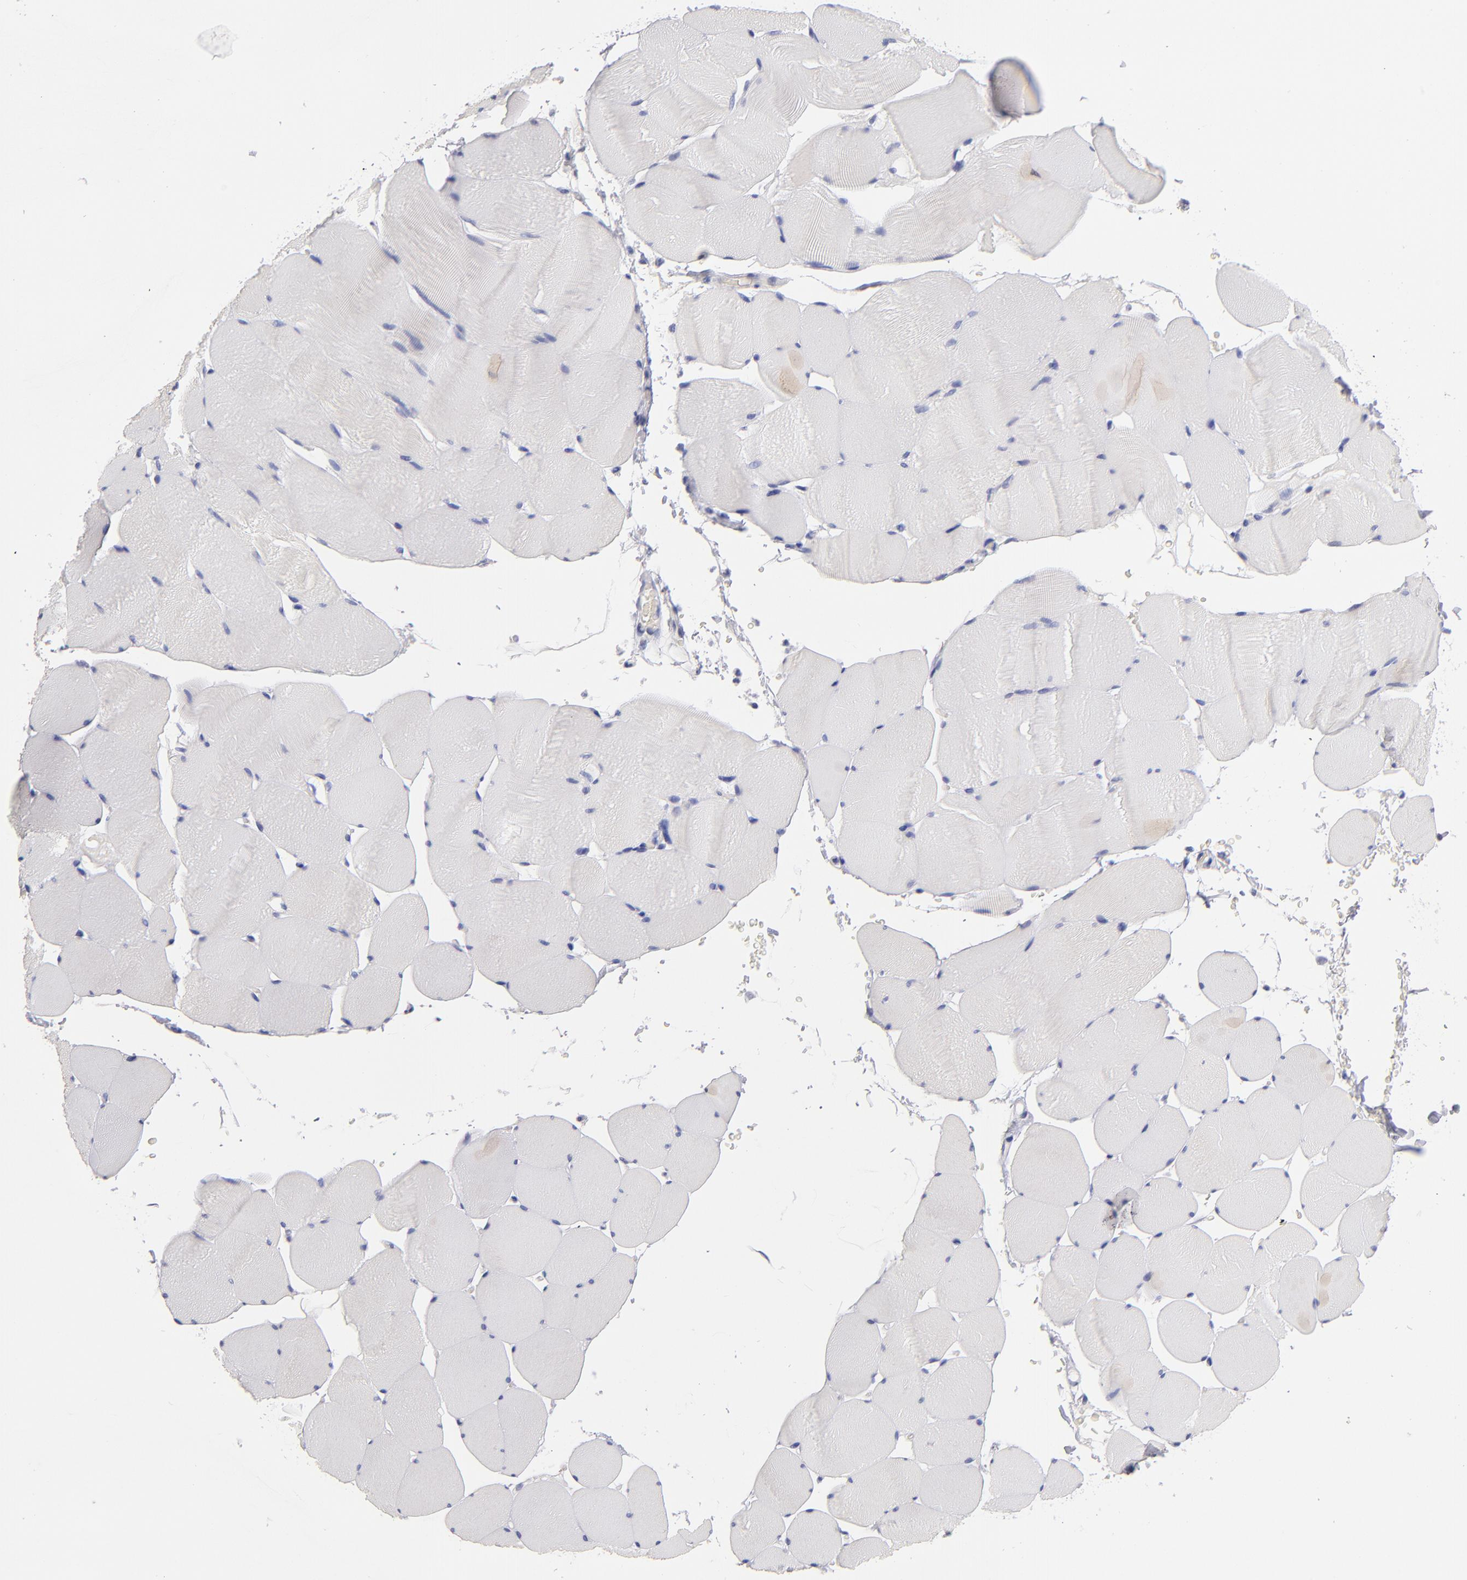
{"staining": {"intensity": "weak", "quantity": "<25%", "location": "cytoplasmic/membranous"}, "tissue": "skeletal muscle", "cell_type": "Myocytes", "image_type": "normal", "snomed": [{"axis": "morphology", "description": "Normal tissue, NOS"}, {"axis": "topography", "description": "Skeletal muscle"}], "caption": "Micrograph shows no significant protein positivity in myocytes of unremarkable skeletal muscle.", "gene": "TEX11", "patient": {"sex": "male", "age": 62}}